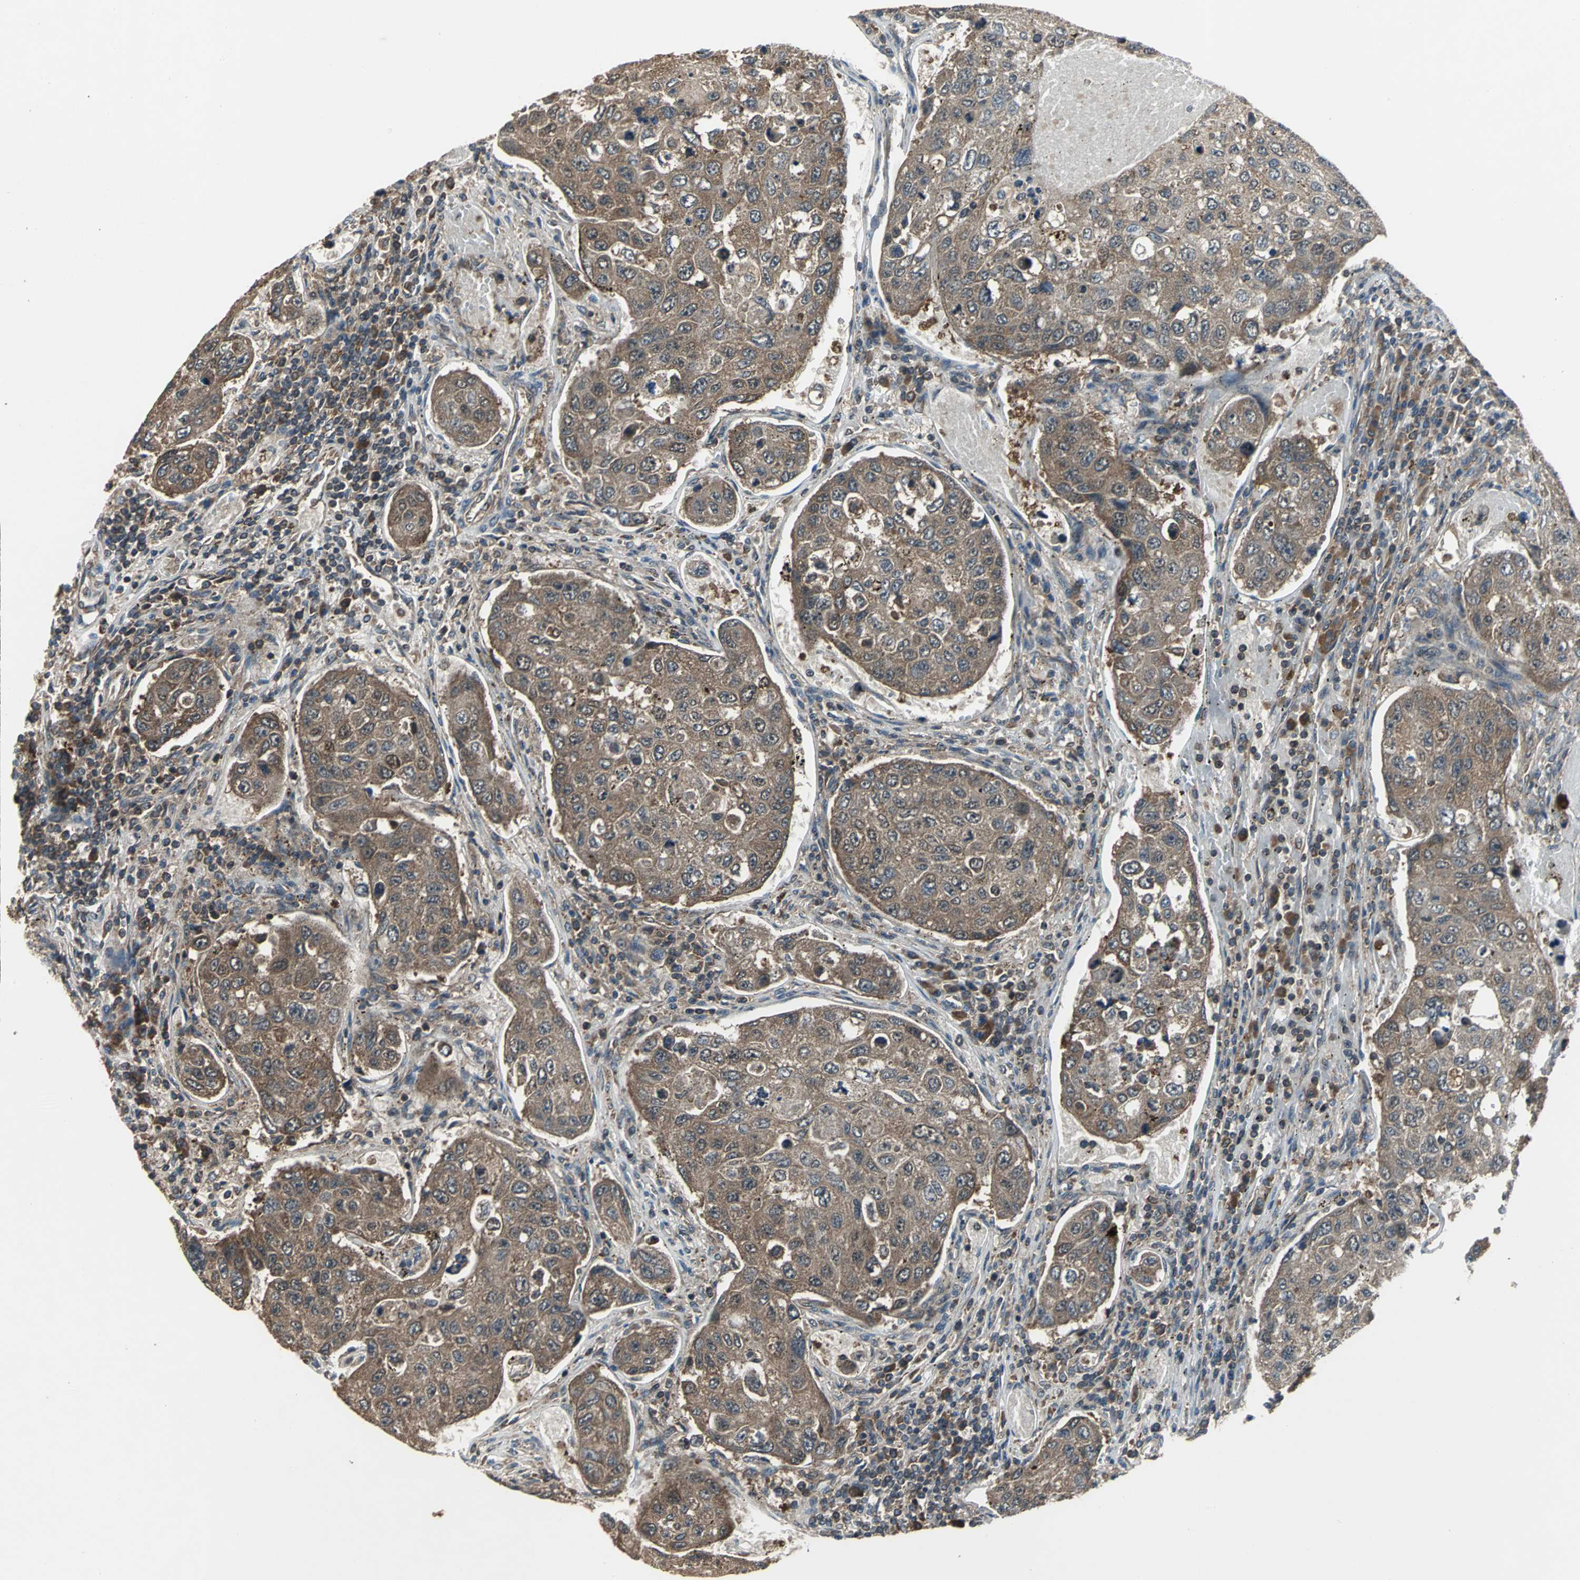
{"staining": {"intensity": "strong", "quantity": ">75%", "location": "cytoplasmic/membranous"}, "tissue": "urothelial cancer", "cell_type": "Tumor cells", "image_type": "cancer", "snomed": [{"axis": "morphology", "description": "Urothelial carcinoma, High grade"}, {"axis": "topography", "description": "Lymph node"}, {"axis": "topography", "description": "Urinary bladder"}], "caption": "High-grade urothelial carcinoma was stained to show a protein in brown. There is high levels of strong cytoplasmic/membranous expression in about >75% of tumor cells.", "gene": "ZNF608", "patient": {"sex": "male", "age": 51}}